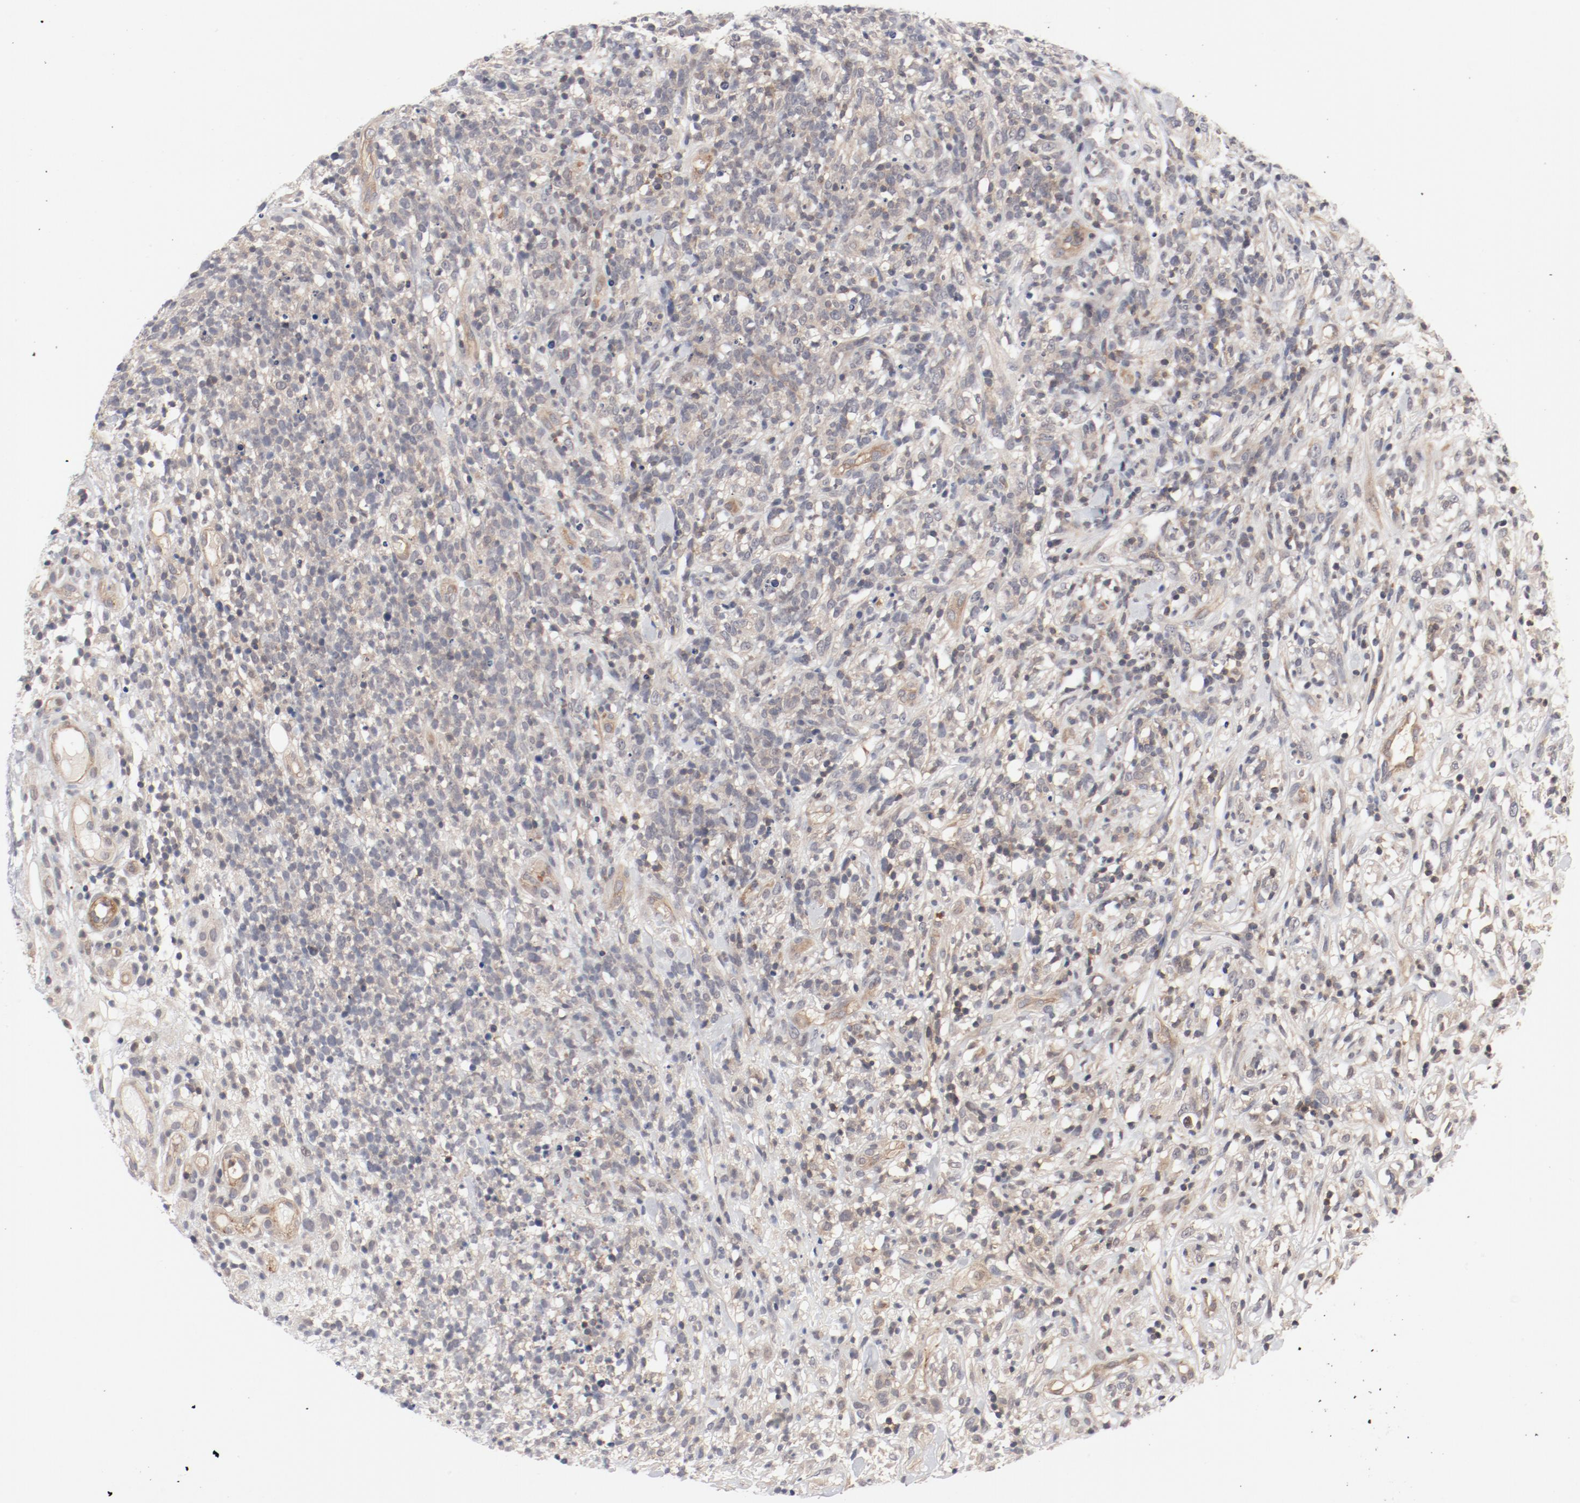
{"staining": {"intensity": "weak", "quantity": "25%-75%", "location": "cytoplasmic/membranous"}, "tissue": "lymphoma", "cell_type": "Tumor cells", "image_type": "cancer", "snomed": [{"axis": "morphology", "description": "Malignant lymphoma, non-Hodgkin's type, High grade"}, {"axis": "topography", "description": "Lymph node"}], "caption": "Lymphoma stained with DAB immunohistochemistry (IHC) demonstrates low levels of weak cytoplasmic/membranous staining in about 25%-75% of tumor cells.", "gene": "ZNF267", "patient": {"sex": "female", "age": 73}}